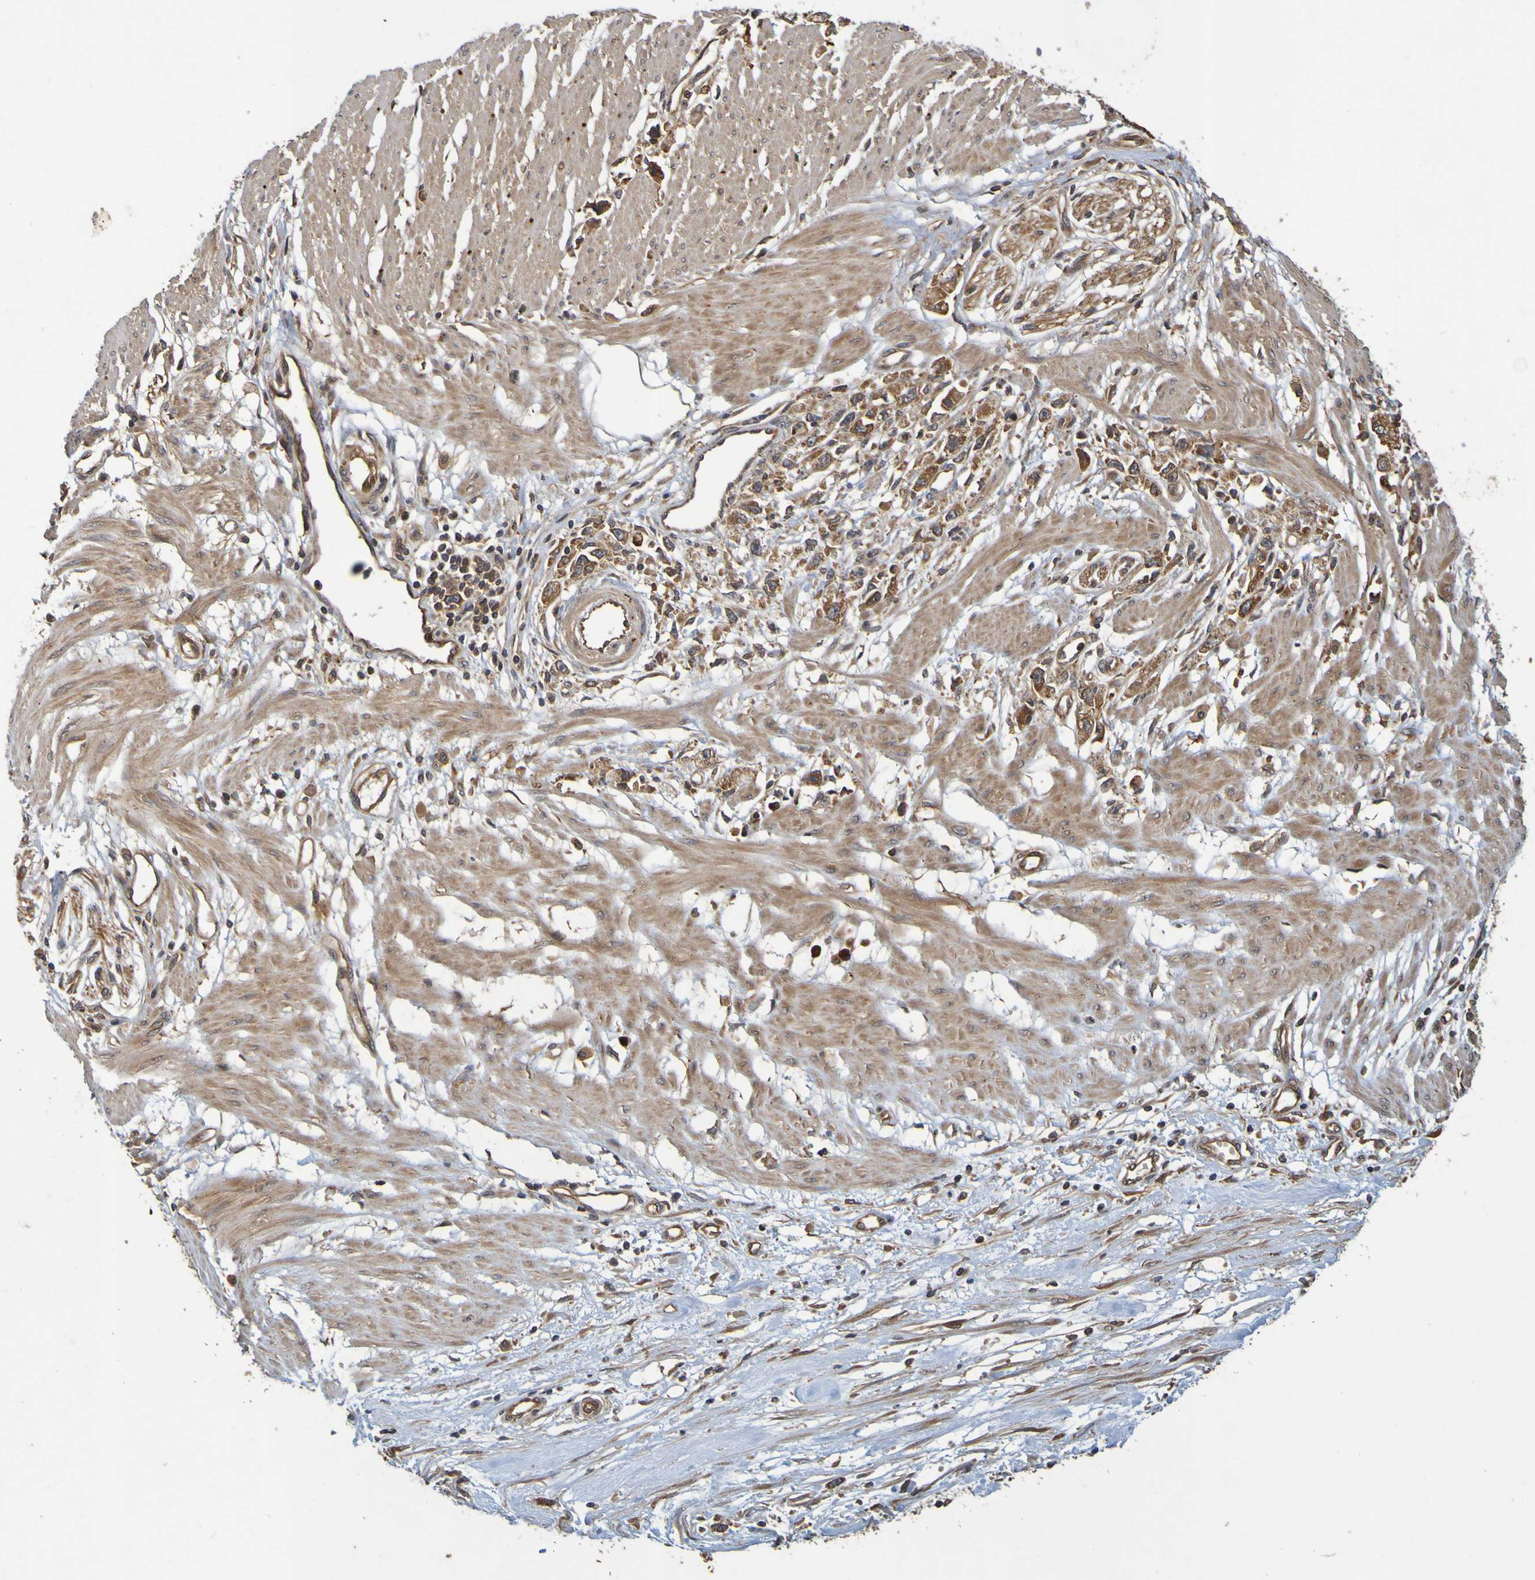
{"staining": {"intensity": "strong", "quantity": ">75%", "location": "cytoplasmic/membranous"}, "tissue": "stomach cancer", "cell_type": "Tumor cells", "image_type": "cancer", "snomed": [{"axis": "morphology", "description": "Adenocarcinoma, NOS"}, {"axis": "topography", "description": "Stomach"}], "caption": "This histopathology image exhibits immunohistochemistry staining of stomach adenocarcinoma, with high strong cytoplasmic/membranous positivity in approximately >75% of tumor cells.", "gene": "OCRL", "patient": {"sex": "female", "age": 59}}